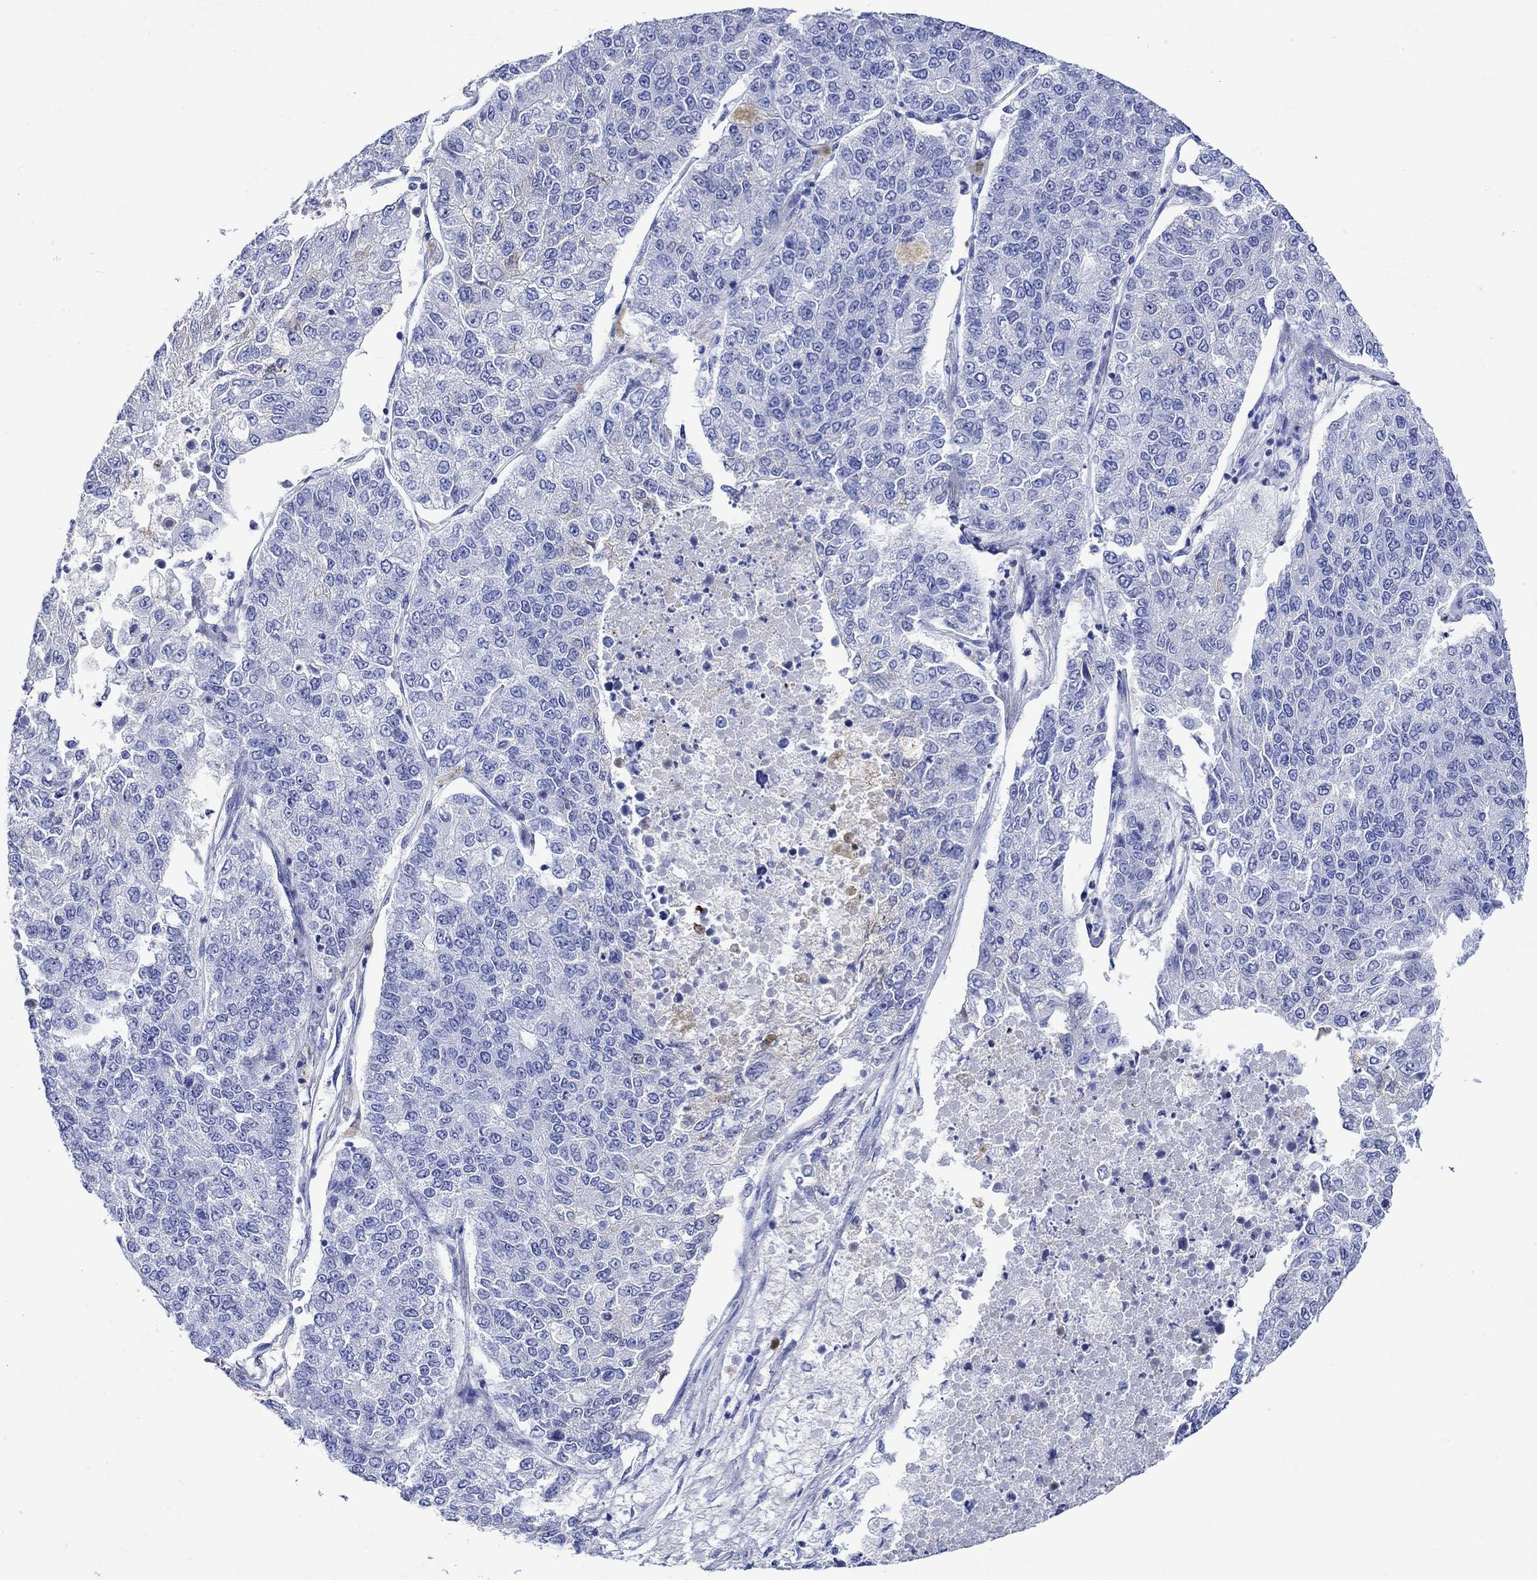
{"staining": {"intensity": "negative", "quantity": "none", "location": "none"}, "tissue": "lung cancer", "cell_type": "Tumor cells", "image_type": "cancer", "snomed": [{"axis": "morphology", "description": "Adenocarcinoma, NOS"}, {"axis": "topography", "description": "Lung"}], "caption": "This is an immunohistochemistry image of lung adenocarcinoma. There is no expression in tumor cells.", "gene": "CRYAB", "patient": {"sex": "male", "age": 49}}